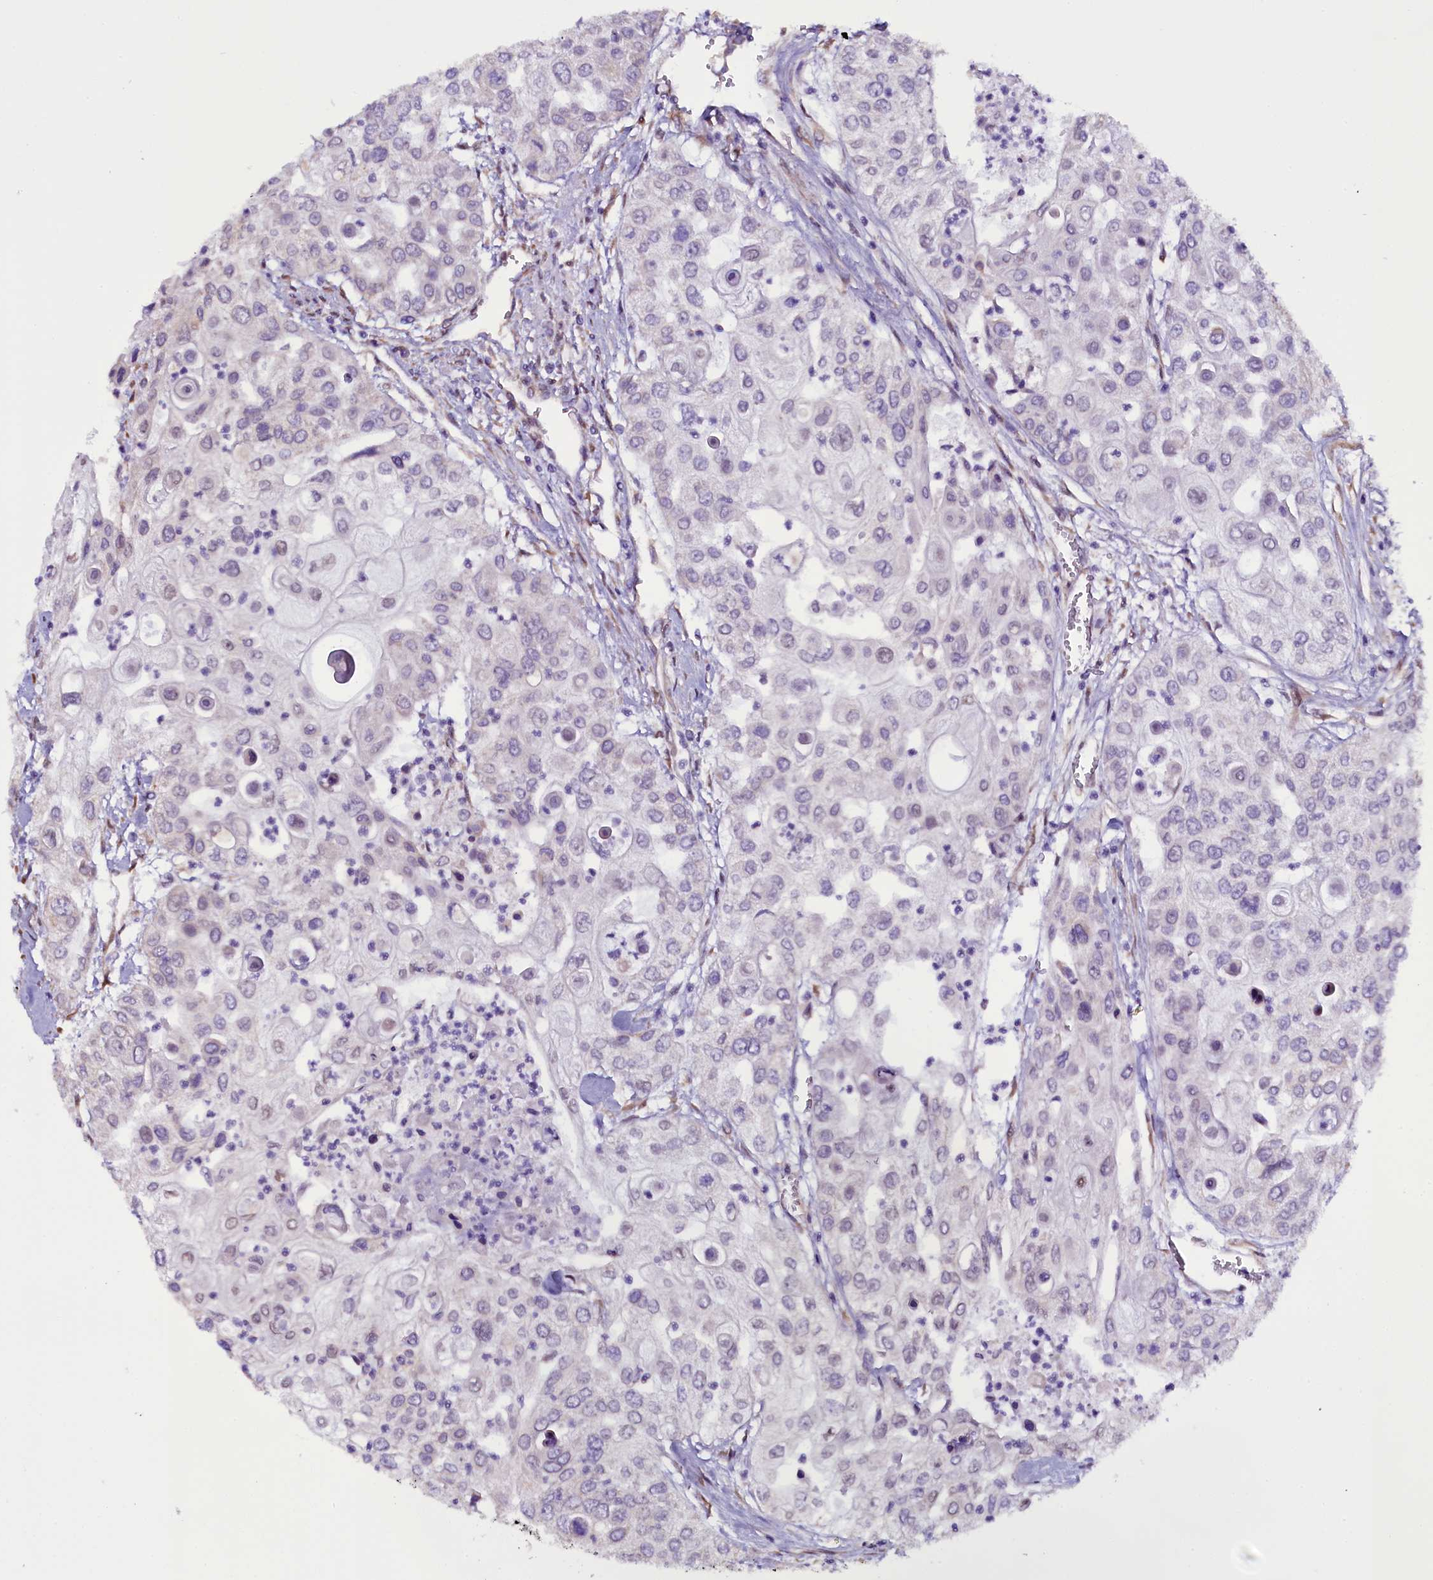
{"staining": {"intensity": "negative", "quantity": "none", "location": "none"}, "tissue": "urothelial cancer", "cell_type": "Tumor cells", "image_type": "cancer", "snomed": [{"axis": "morphology", "description": "Urothelial carcinoma, High grade"}, {"axis": "topography", "description": "Urinary bladder"}], "caption": "A micrograph of high-grade urothelial carcinoma stained for a protein shows no brown staining in tumor cells. (DAB (3,3'-diaminobenzidine) immunohistochemistry, high magnification).", "gene": "UACA", "patient": {"sex": "female", "age": 79}}